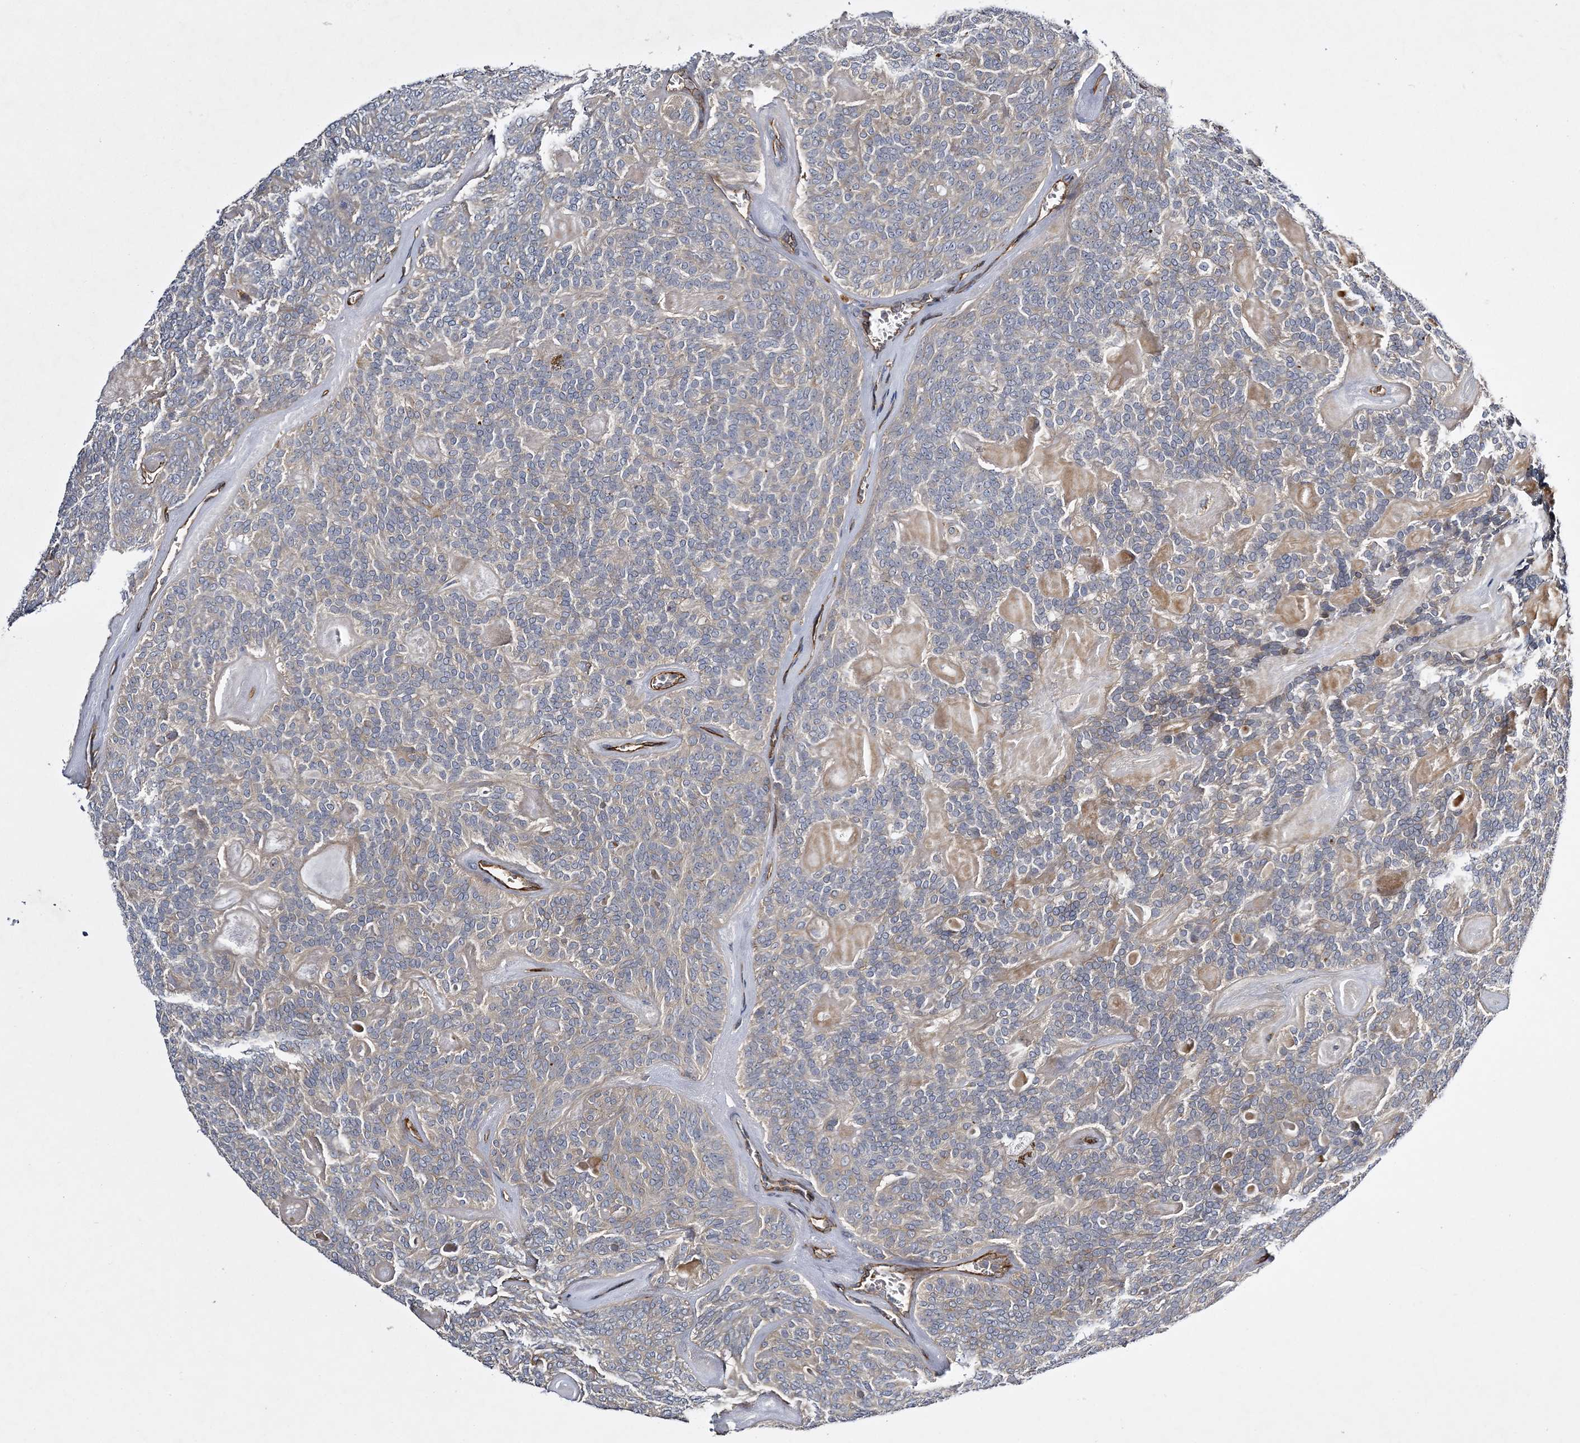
{"staining": {"intensity": "negative", "quantity": "none", "location": "none"}, "tissue": "head and neck cancer", "cell_type": "Tumor cells", "image_type": "cancer", "snomed": [{"axis": "morphology", "description": "Adenocarcinoma, NOS"}, {"axis": "topography", "description": "Head-Neck"}], "caption": "The image reveals no staining of tumor cells in adenocarcinoma (head and neck).", "gene": "CALN1", "patient": {"sex": "male", "age": 66}}